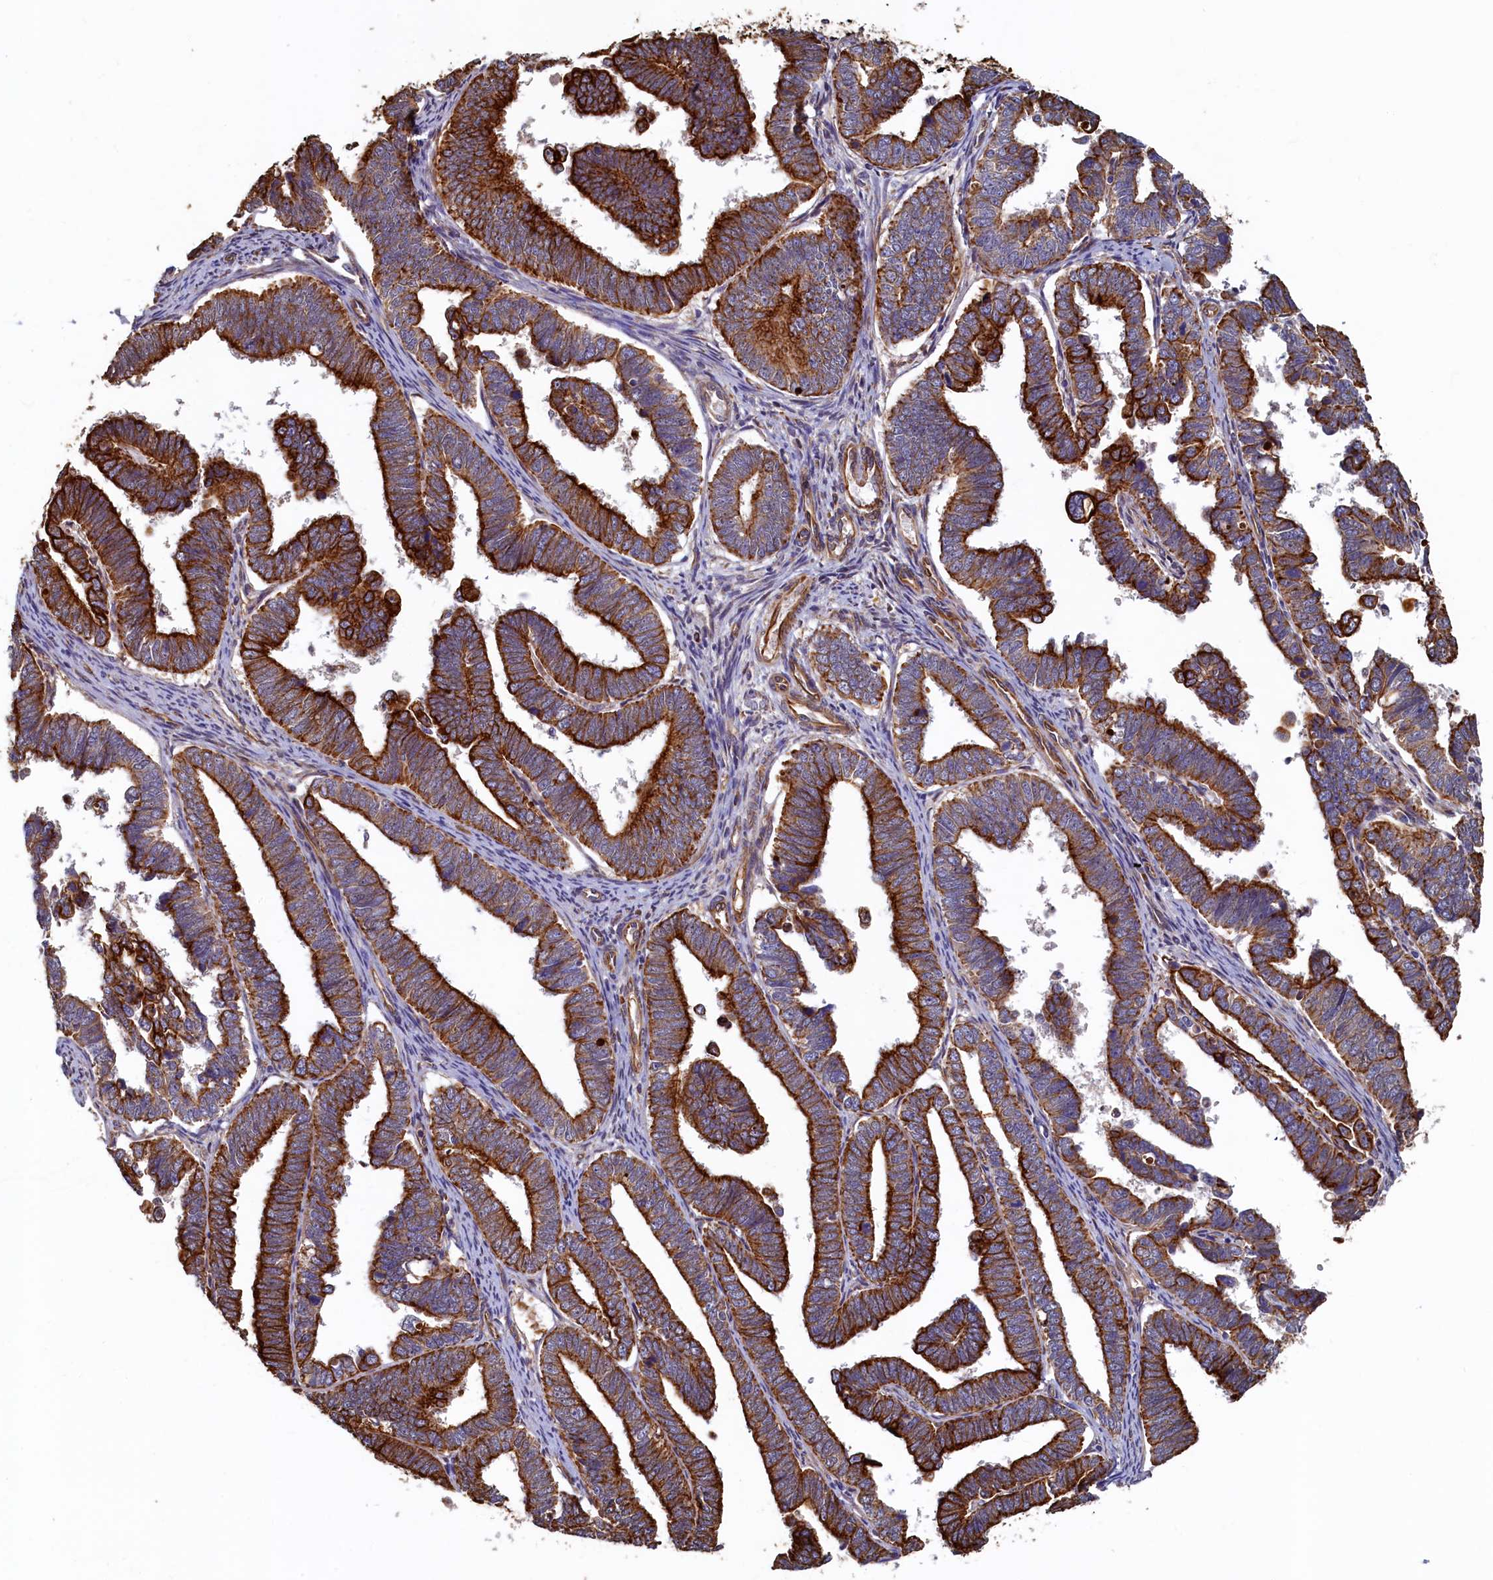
{"staining": {"intensity": "strong", "quantity": ">75%", "location": "cytoplasmic/membranous"}, "tissue": "endometrial cancer", "cell_type": "Tumor cells", "image_type": "cancer", "snomed": [{"axis": "morphology", "description": "Adenocarcinoma, NOS"}, {"axis": "topography", "description": "Endometrium"}], "caption": "Endometrial cancer (adenocarcinoma) tissue exhibits strong cytoplasmic/membranous expression in approximately >75% of tumor cells", "gene": "LRRC57", "patient": {"sex": "female", "age": 75}}